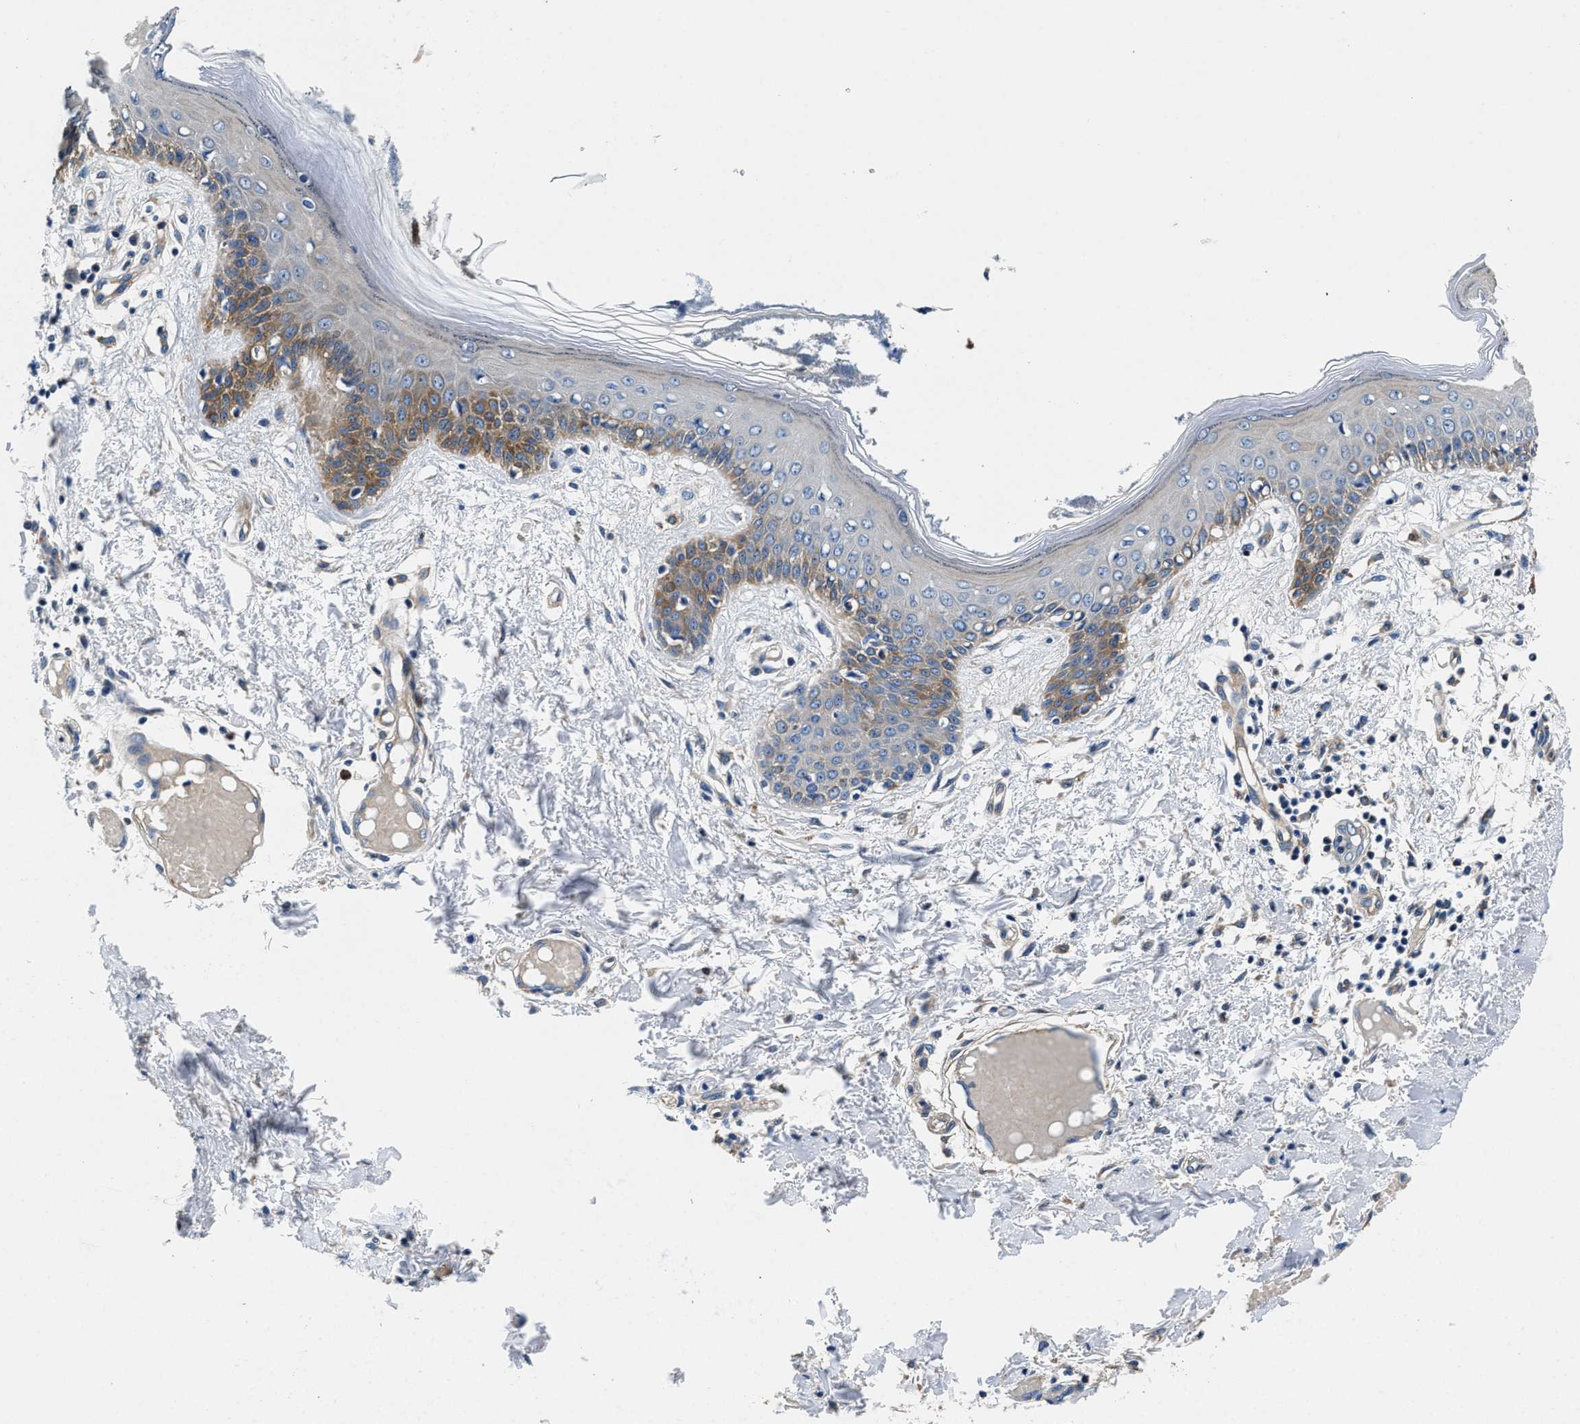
{"staining": {"intensity": "weak", "quantity": ">75%", "location": "cytoplasmic/membranous"}, "tissue": "skin", "cell_type": "Fibroblasts", "image_type": "normal", "snomed": [{"axis": "morphology", "description": "Normal tissue, NOS"}, {"axis": "topography", "description": "Skin"}], "caption": "Immunohistochemical staining of normal skin shows low levels of weak cytoplasmic/membranous staining in about >75% of fibroblasts. (IHC, brightfield microscopy, high magnification).", "gene": "NEU1", "patient": {"sex": "male", "age": 53}}